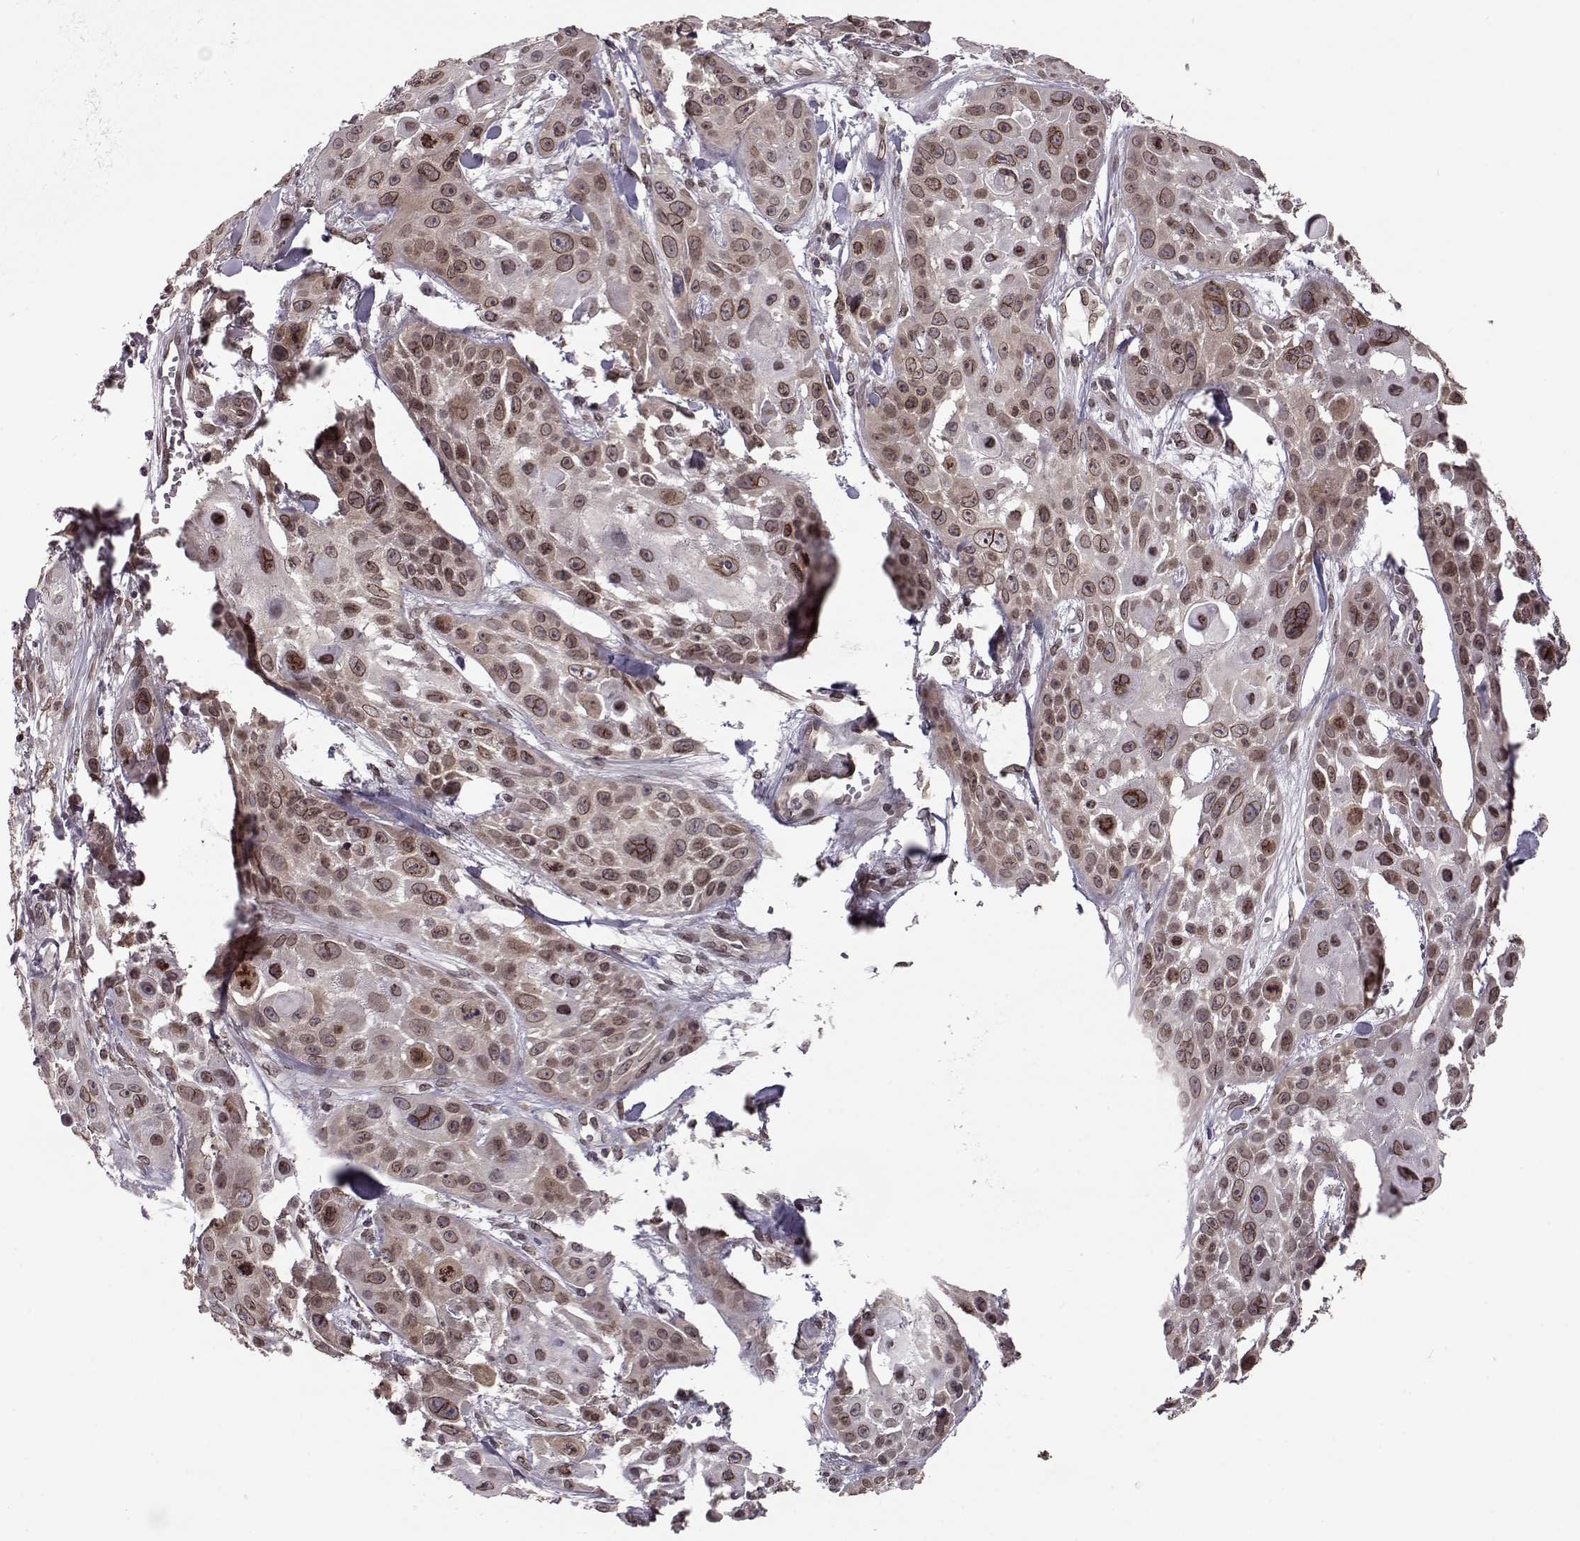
{"staining": {"intensity": "weak", "quantity": ">75%", "location": "cytoplasmic/membranous,nuclear"}, "tissue": "skin cancer", "cell_type": "Tumor cells", "image_type": "cancer", "snomed": [{"axis": "morphology", "description": "Squamous cell carcinoma, NOS"}, {"axis": "topography", "description": "Skin"}, {"axis": "topography", "description": "Anal"}], "caption": "Immunohistochemical staining of skin squamous cell carcinoma shows weak cytoplasmic/membranous and nuclear protein staining in about >75% of tumor cells.", "gene": "NUP37", "patient": {"sex": "female", "age": 75}}